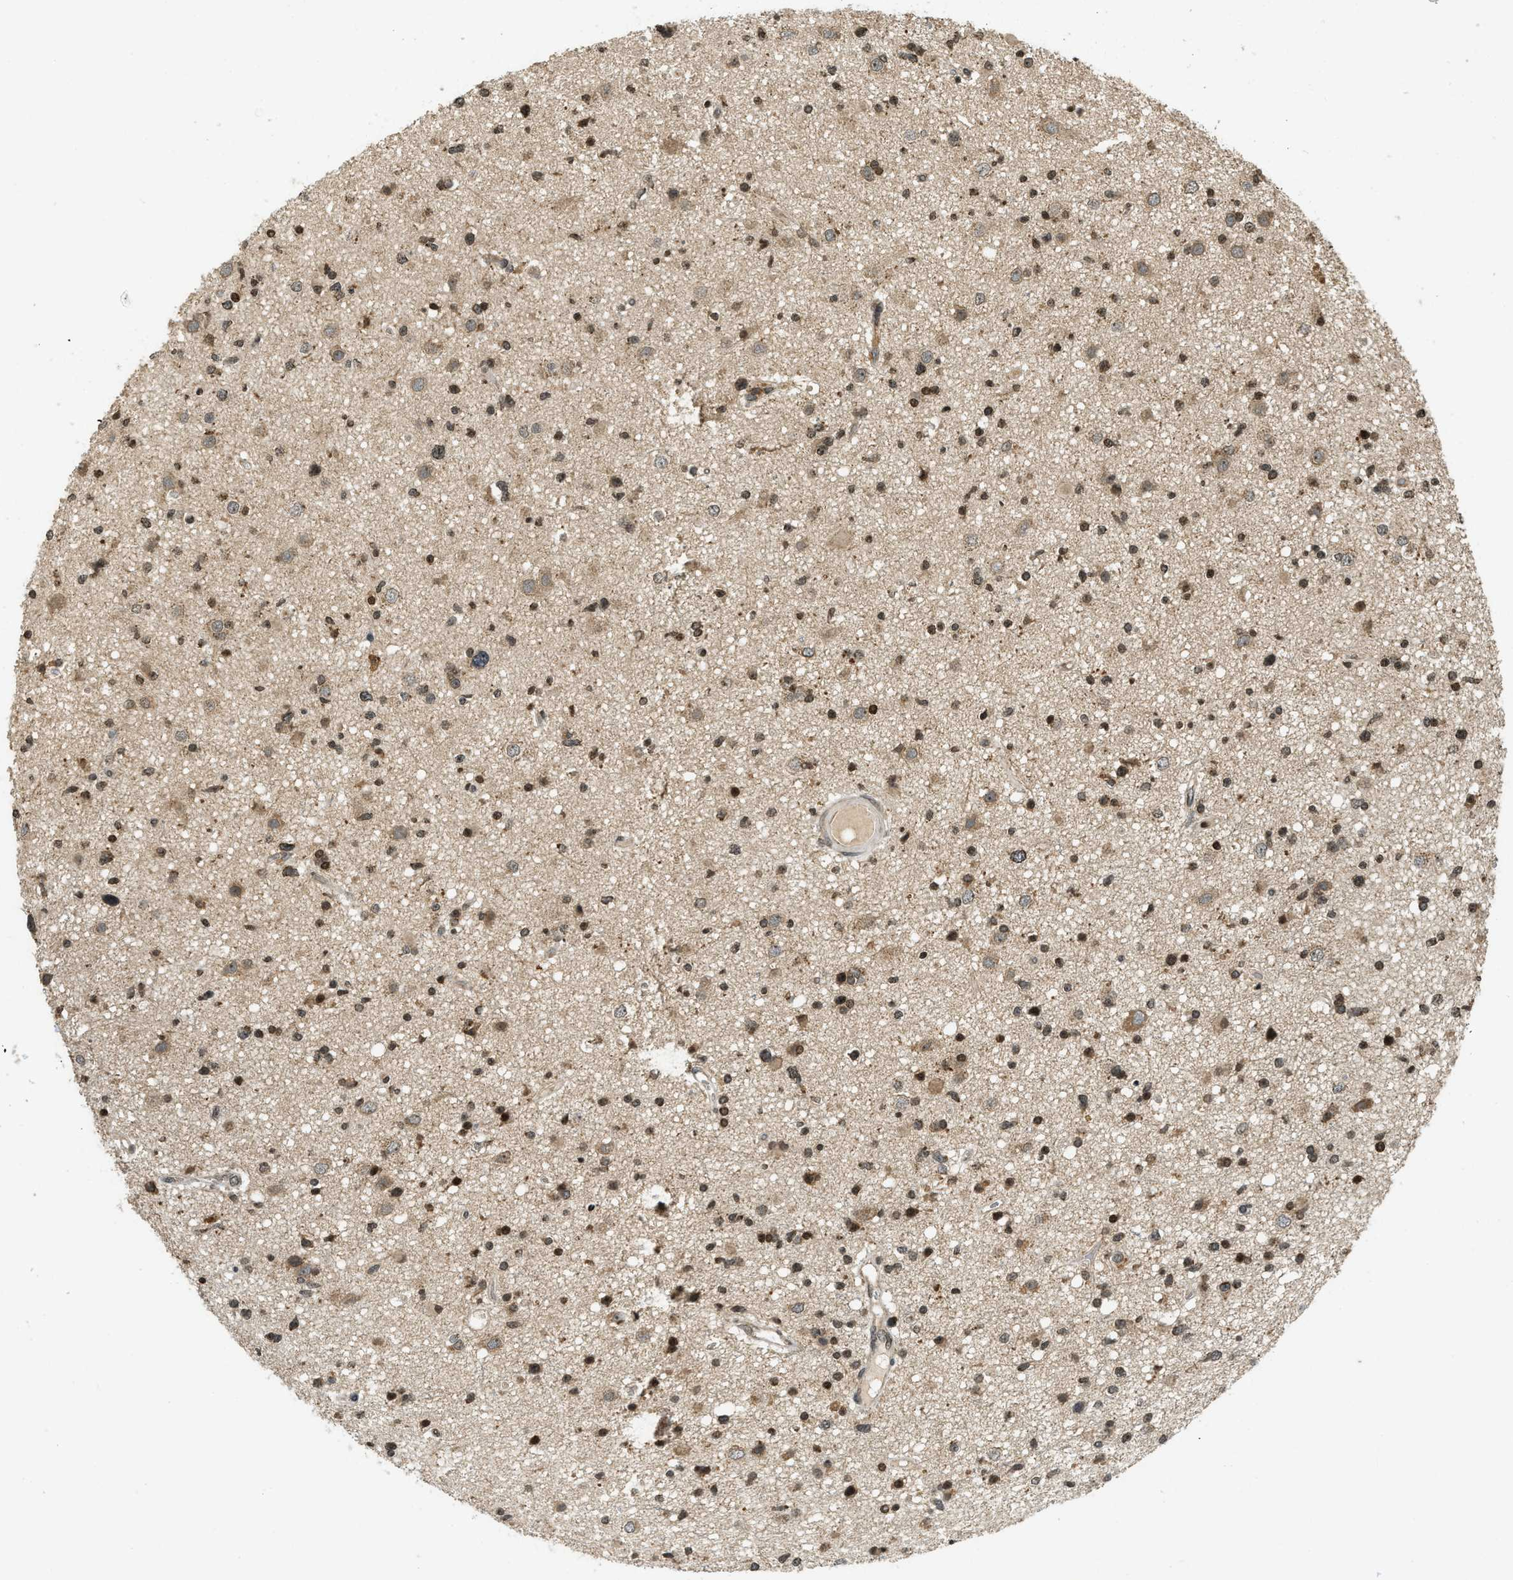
{"staining": {"intensity": "moderate", "quantity": ">75%", "location": "cytoplasmic/membranous,nuclear"}, "tissue": "glioma", "cell_type": "Tumor cells", "image_type": "cancer", "snomed": [{"axis": "morphology", "description": "Glioma, malignant, High grade"}, {"axis": "topography", "description": "Brain"}], "caption": "An immunohistochemistry (IHC) photomicrograph of tumor tissue is shown. Protein staining in brown highlights moderate cytoplasmic/membranous and nuclear positivity in glioma within tumor cells. Using DAB (brown) and hematoxylin (blue) stains, captured at high magnification using brightfield microscopy.", "gene": "SIAH1", "patient": {"sex": "male", "age": 33}}